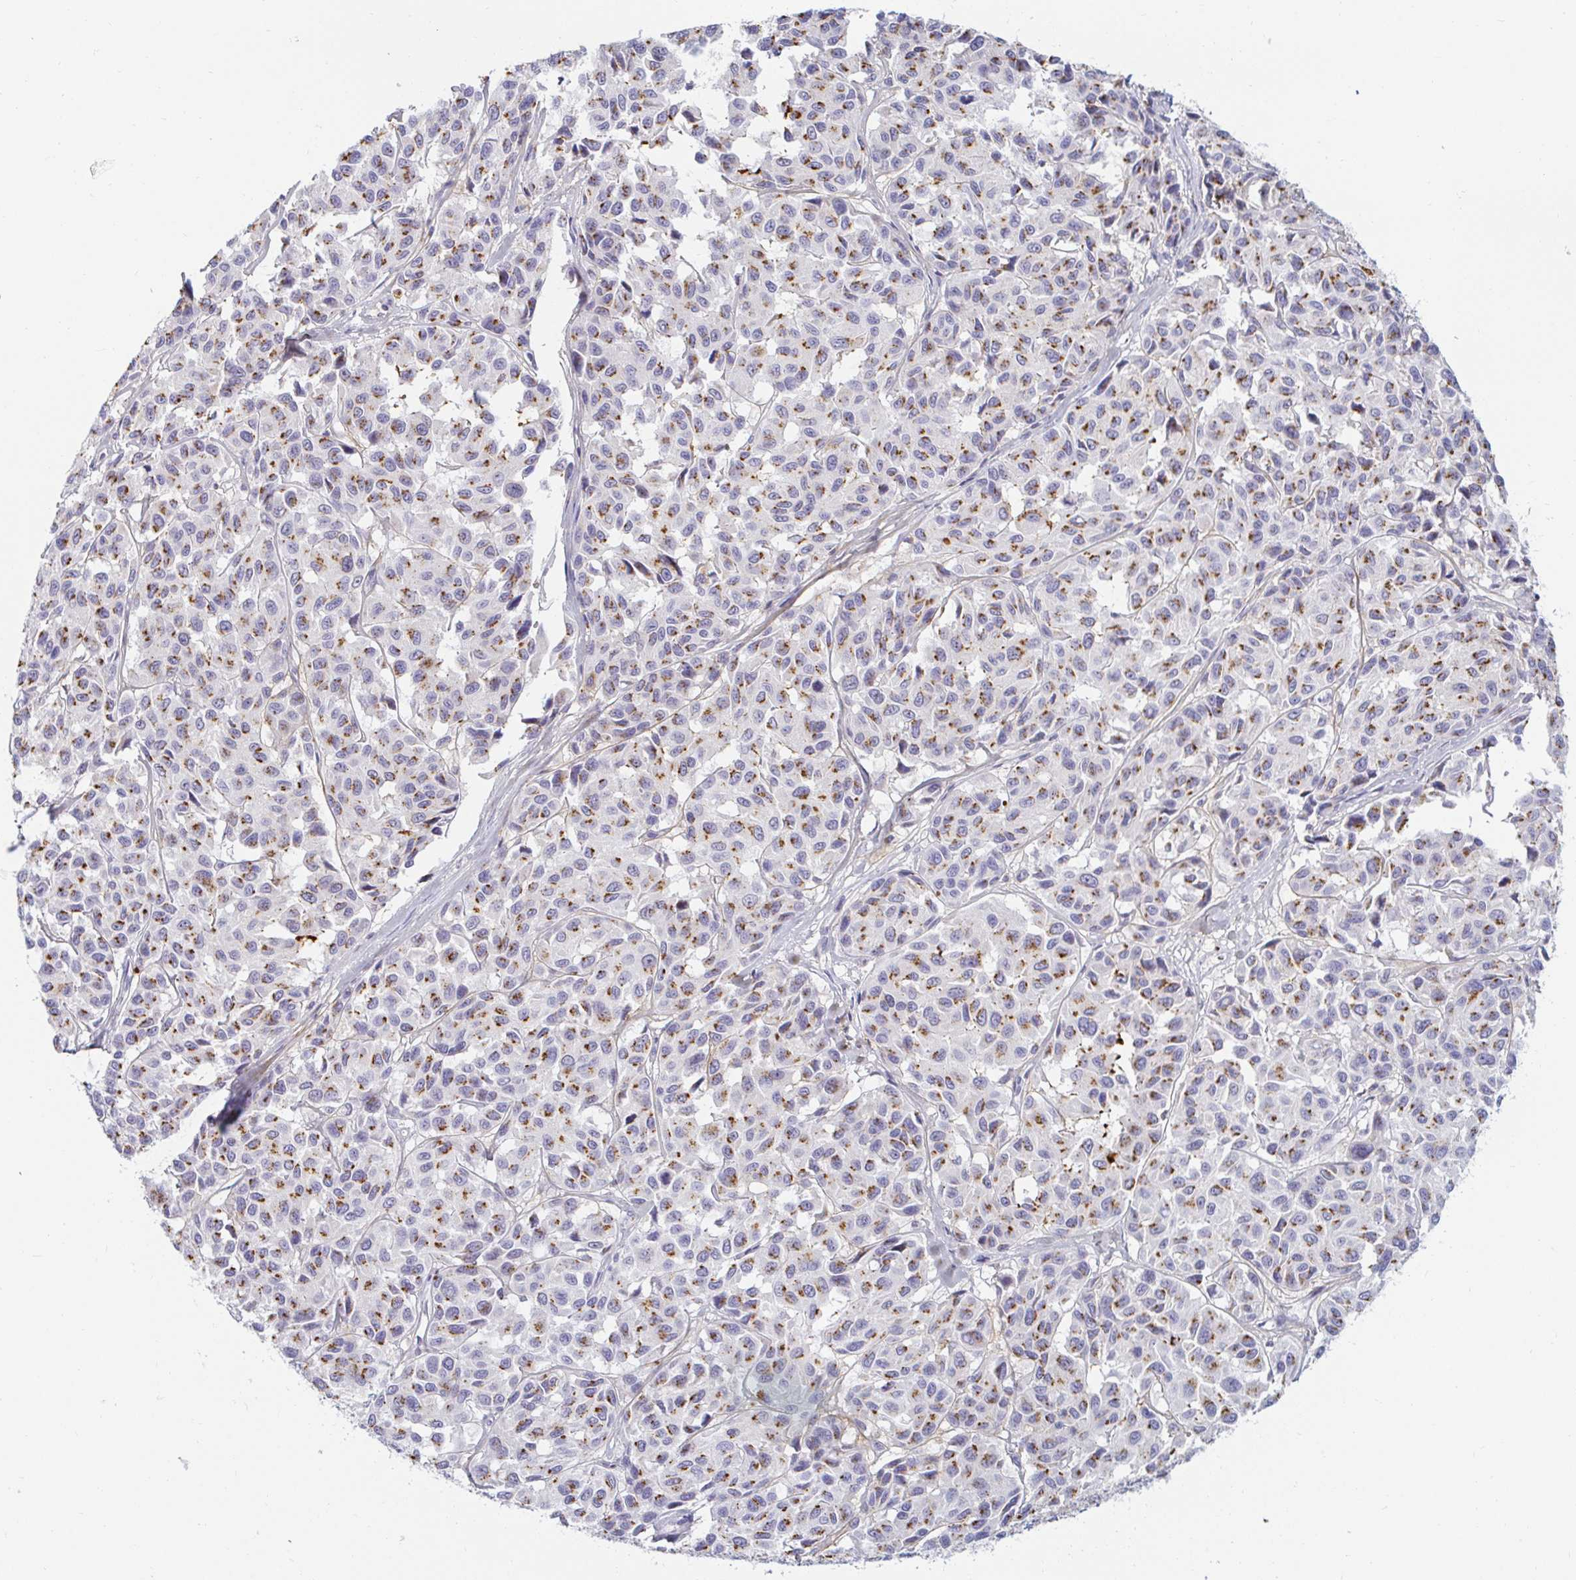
{"staining": {"intensity": "moderate", "quantity": ">75%", "location": "cytoplasmic/membranous"}, "tissue": "melanoma", "cell_type": "Tumor cells", "image_type": "cancer", "snomed": [{"axis": "morphology", "description": "Malignant melanoma, NOS"}, {"axis": "topography", "description": "Skin"}], "caption": "IHC histopathology image of neoplastic tissue: malignant melanoma stained using immunohistochemistry (IHC) exhibits medium levels of moderate protein expression localized specifically in the cytoplasmic/membranous of tumor cells, appearing as a cytoplasmic/membranous brown color.", "gene": "OR51D1", "patient": {"sex": "female", "age": 66}}